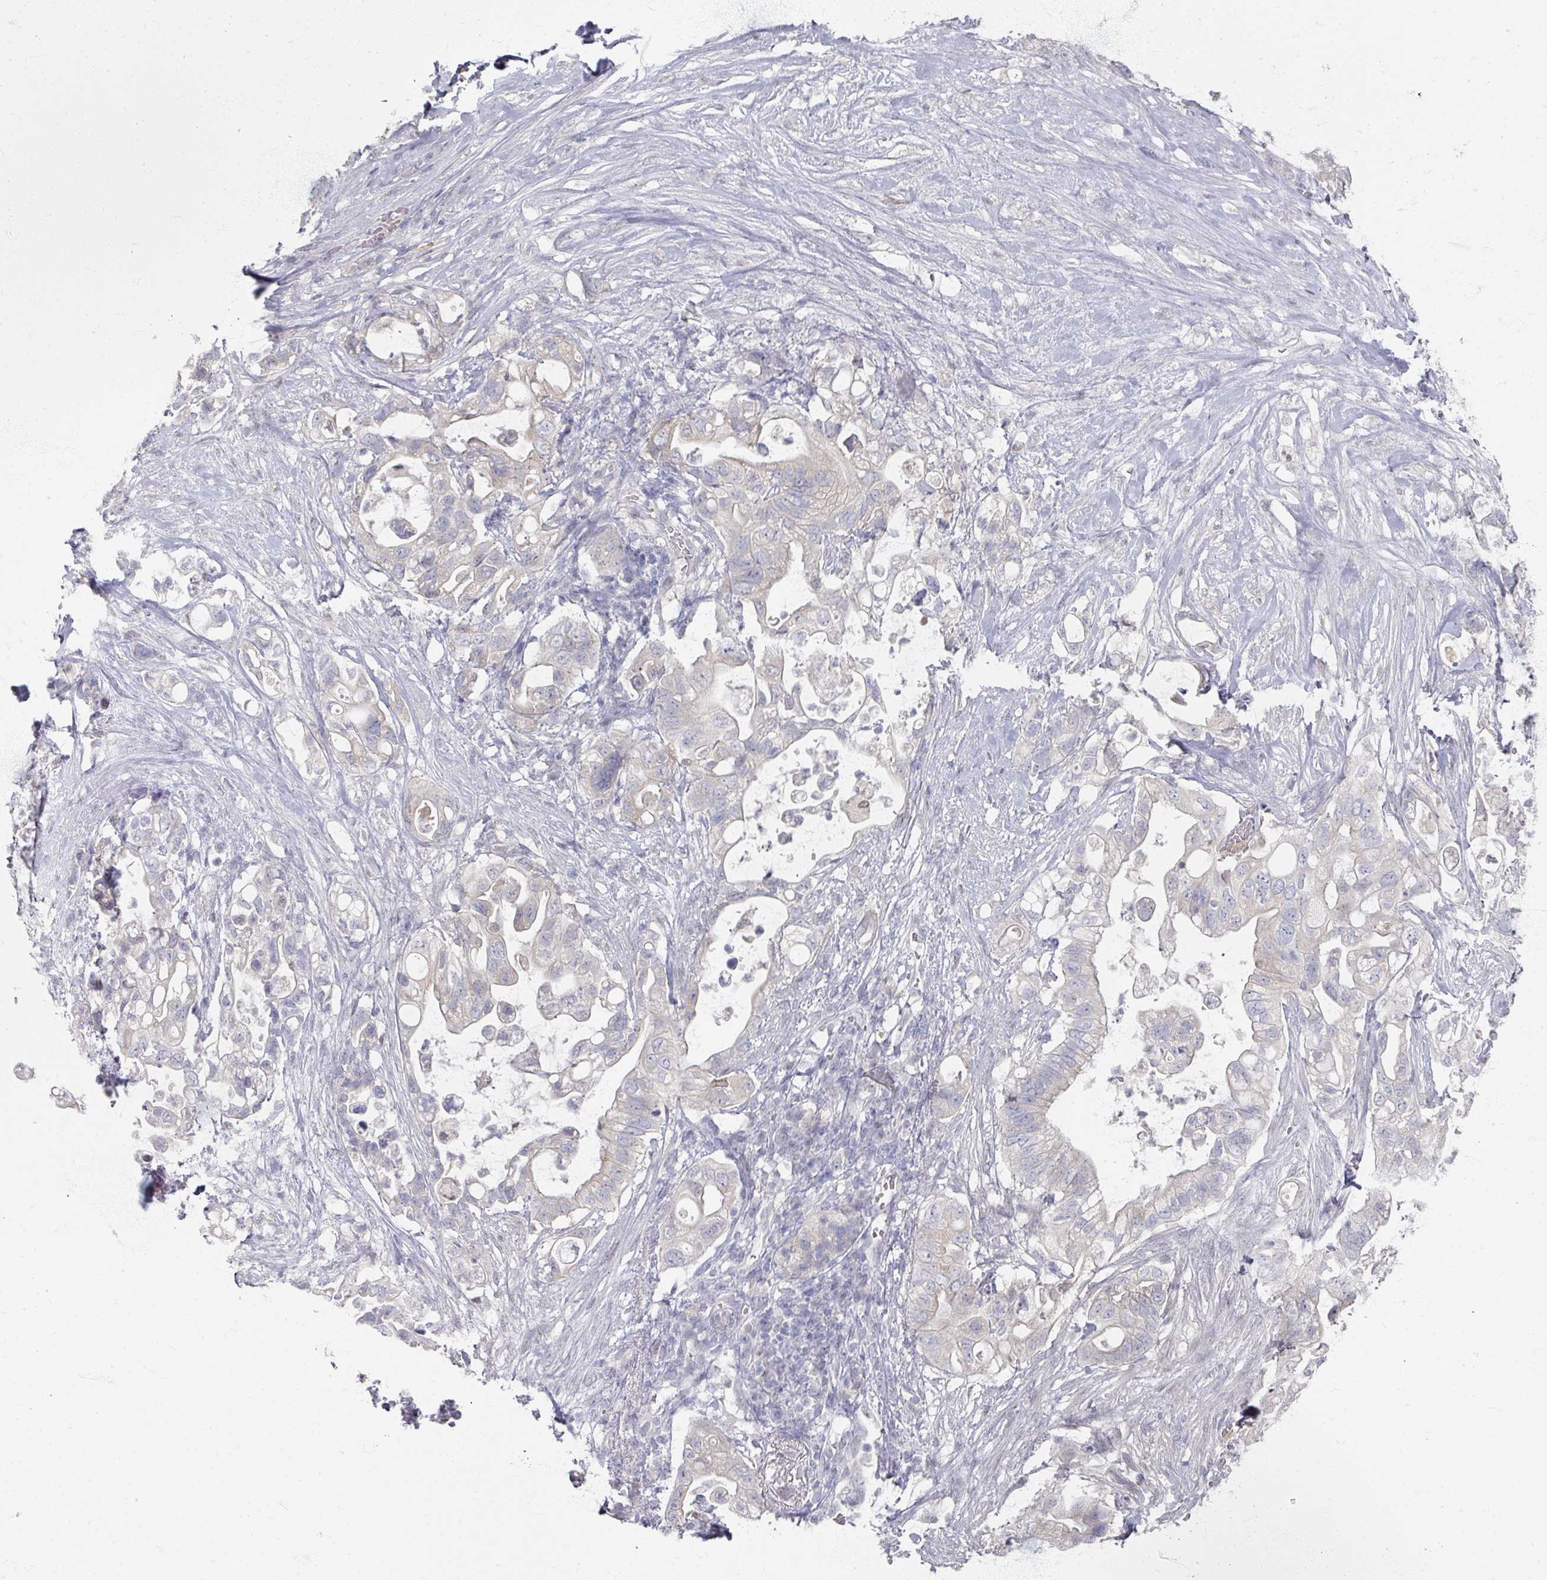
{"staining": {"intensity": "negative", "quantity": "none", "location": "none"}, "tissue": "pancreatic cancer", "cell_type": "Tumor cells", "image_type": "cancer", "snomed": [{"axis": "morphology", "description": "Adenocarcinoma, NOS"}, {"axis": "topography", "description": "Pancreas"}], "caption": "Human adenocarcinoma (pancreatic) stained for a protein using immunohistochemistry demonstrates no positivity in tumor cells.", "gene": "TTYH3", "patient": {"sex": "female", "age": 72}}